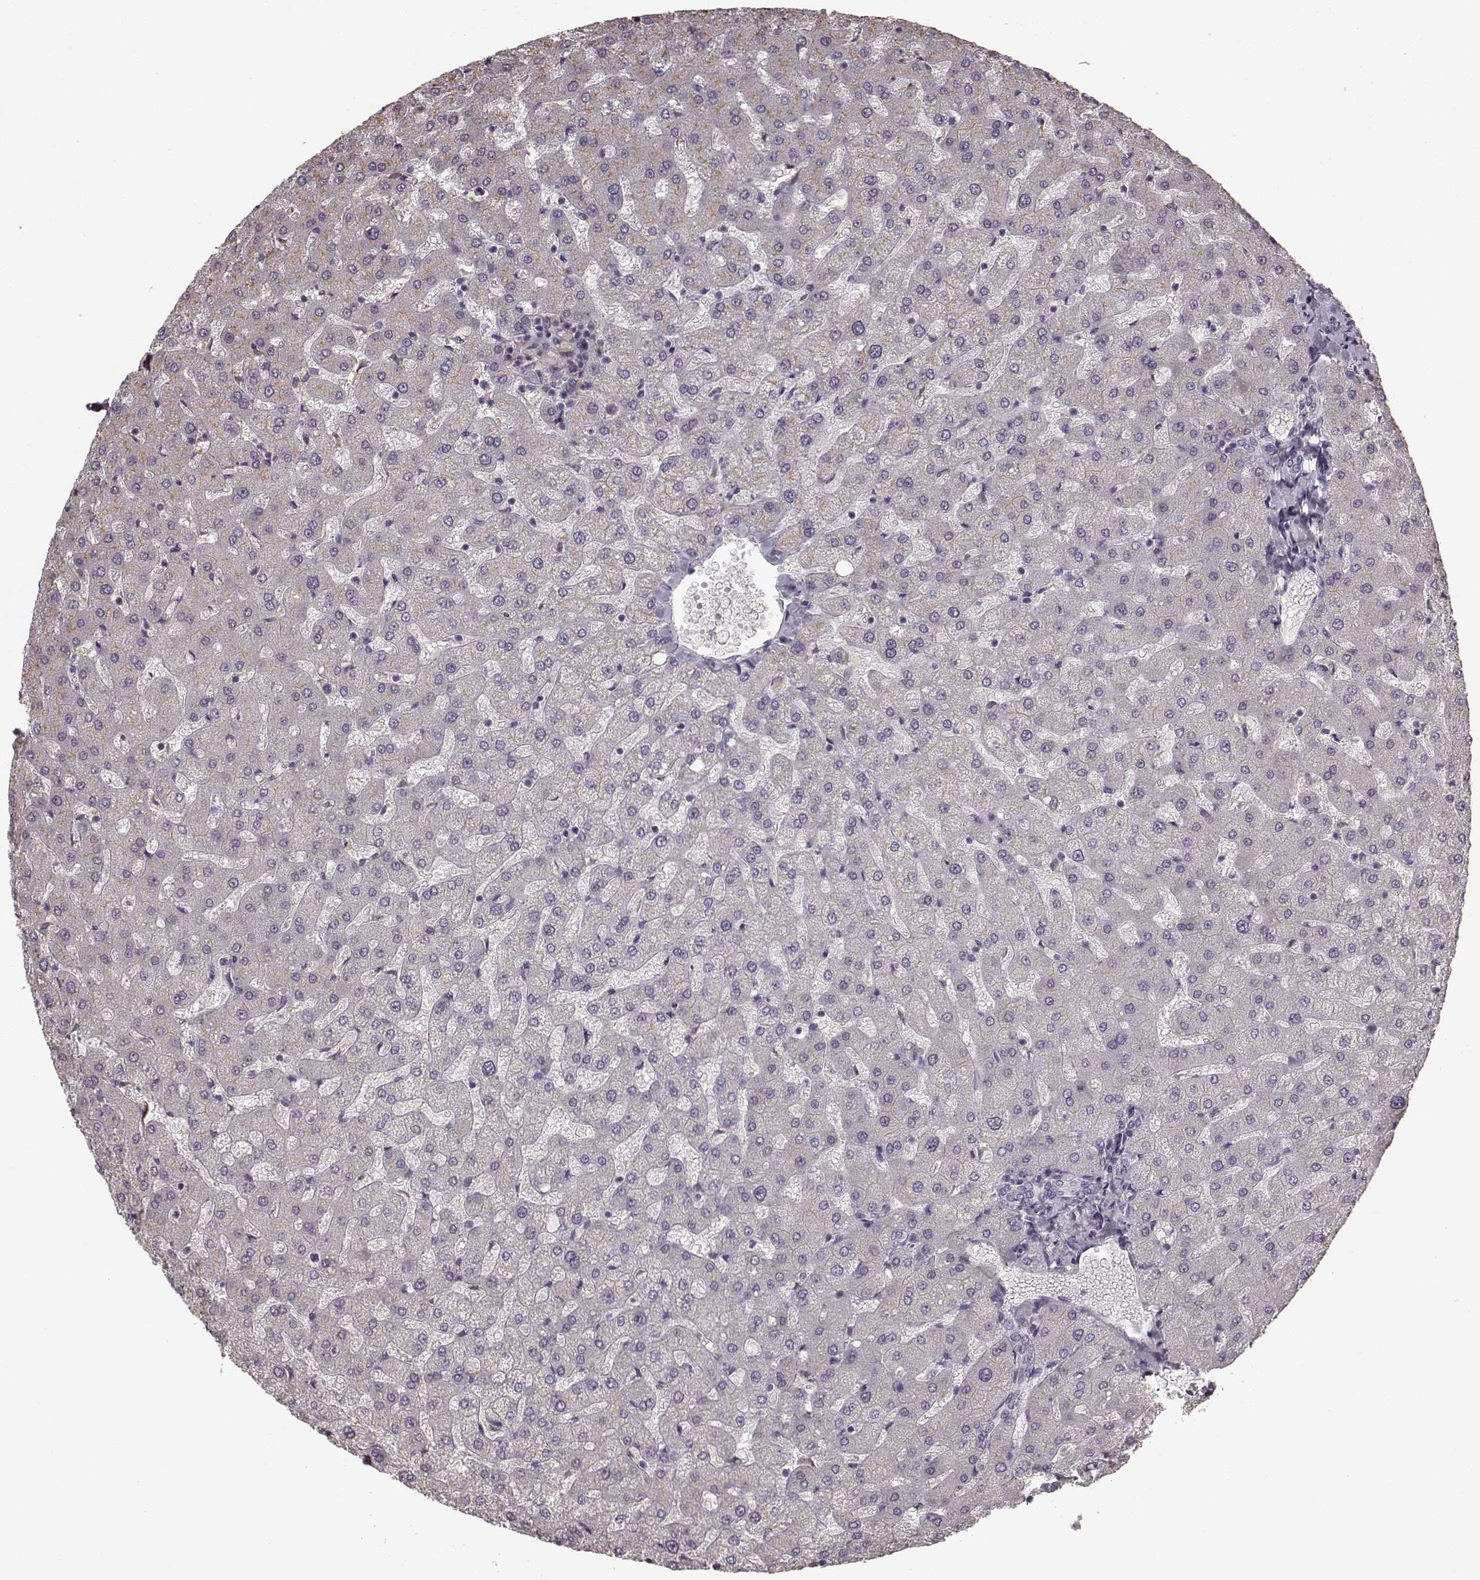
{"staining": {"intensity": "negative", "quantity": "none", "location": "none"}, "tissue": "liver", "cell_type": "Cholangiocytes", "image_type": "normal", "snomed": [{"axis": "morphology", "description": "Normal tissue, NOS"}, {"axis": "topography", "description": "Liver"}], "caption": "IHC of normal liver exhibits no positivity in cholangiocytes.", "gene": "HMMR", "patient": {"sex": "female", "age": 50}}